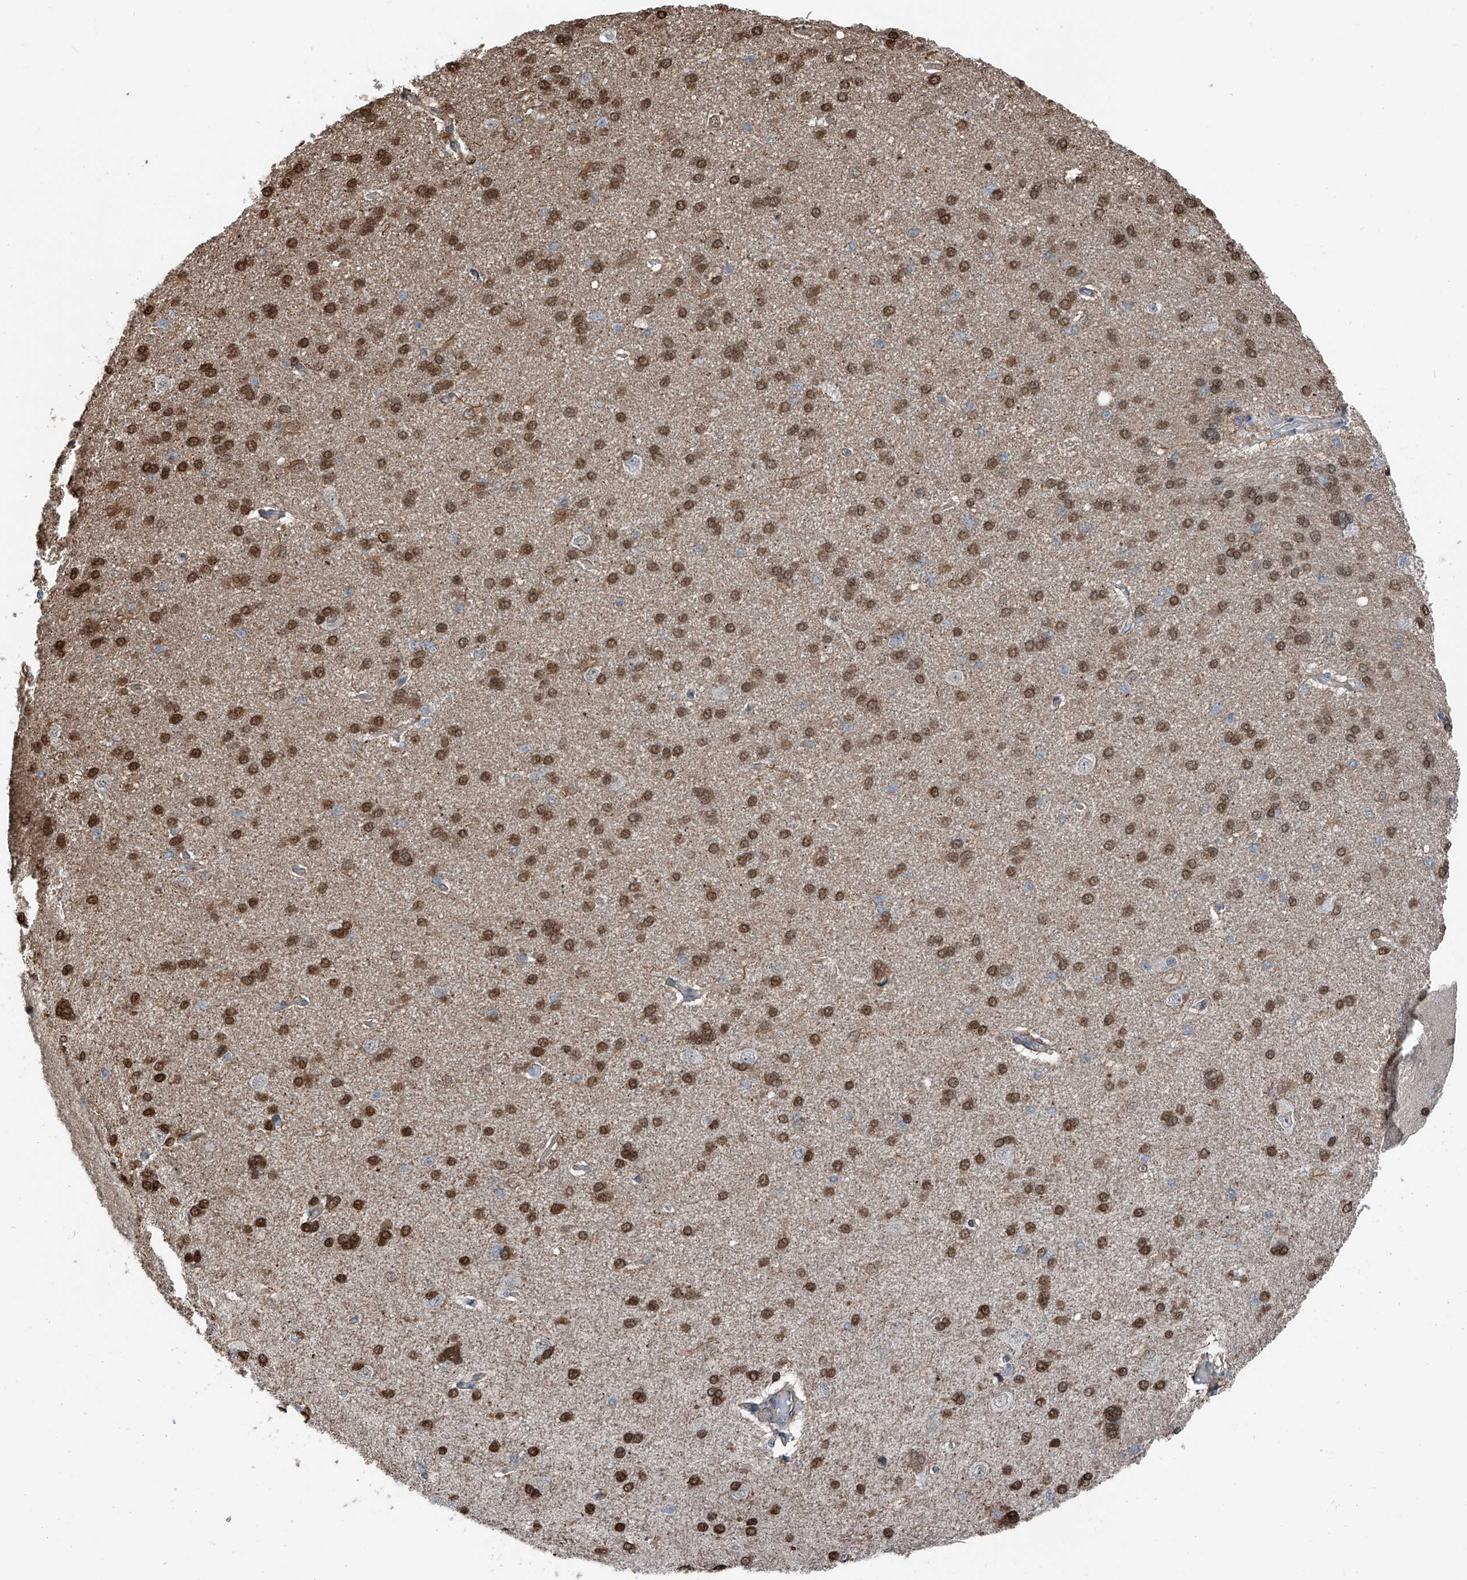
{"staining": {"intensity": "moderate", "quantity": ">75%", "location": "cytoplasmic/membranous"}, "tissue": "cerebral cortex", "cell_type": "Endothelial cells", "image_type": "normal", "snomed": [{"axis": "morphology", "description": "Normal tissue, NOS"}, {"axis": "topography", "description": "Cerebral cortex"}], "caption": "Endothelial cells reveal moderate cytoplasmic/membranous staining in approximately >75% of cells in unremarkable cerebral cortex.", "gene": "HSPA6", "patient": {"sex": "male", "age": 62}}